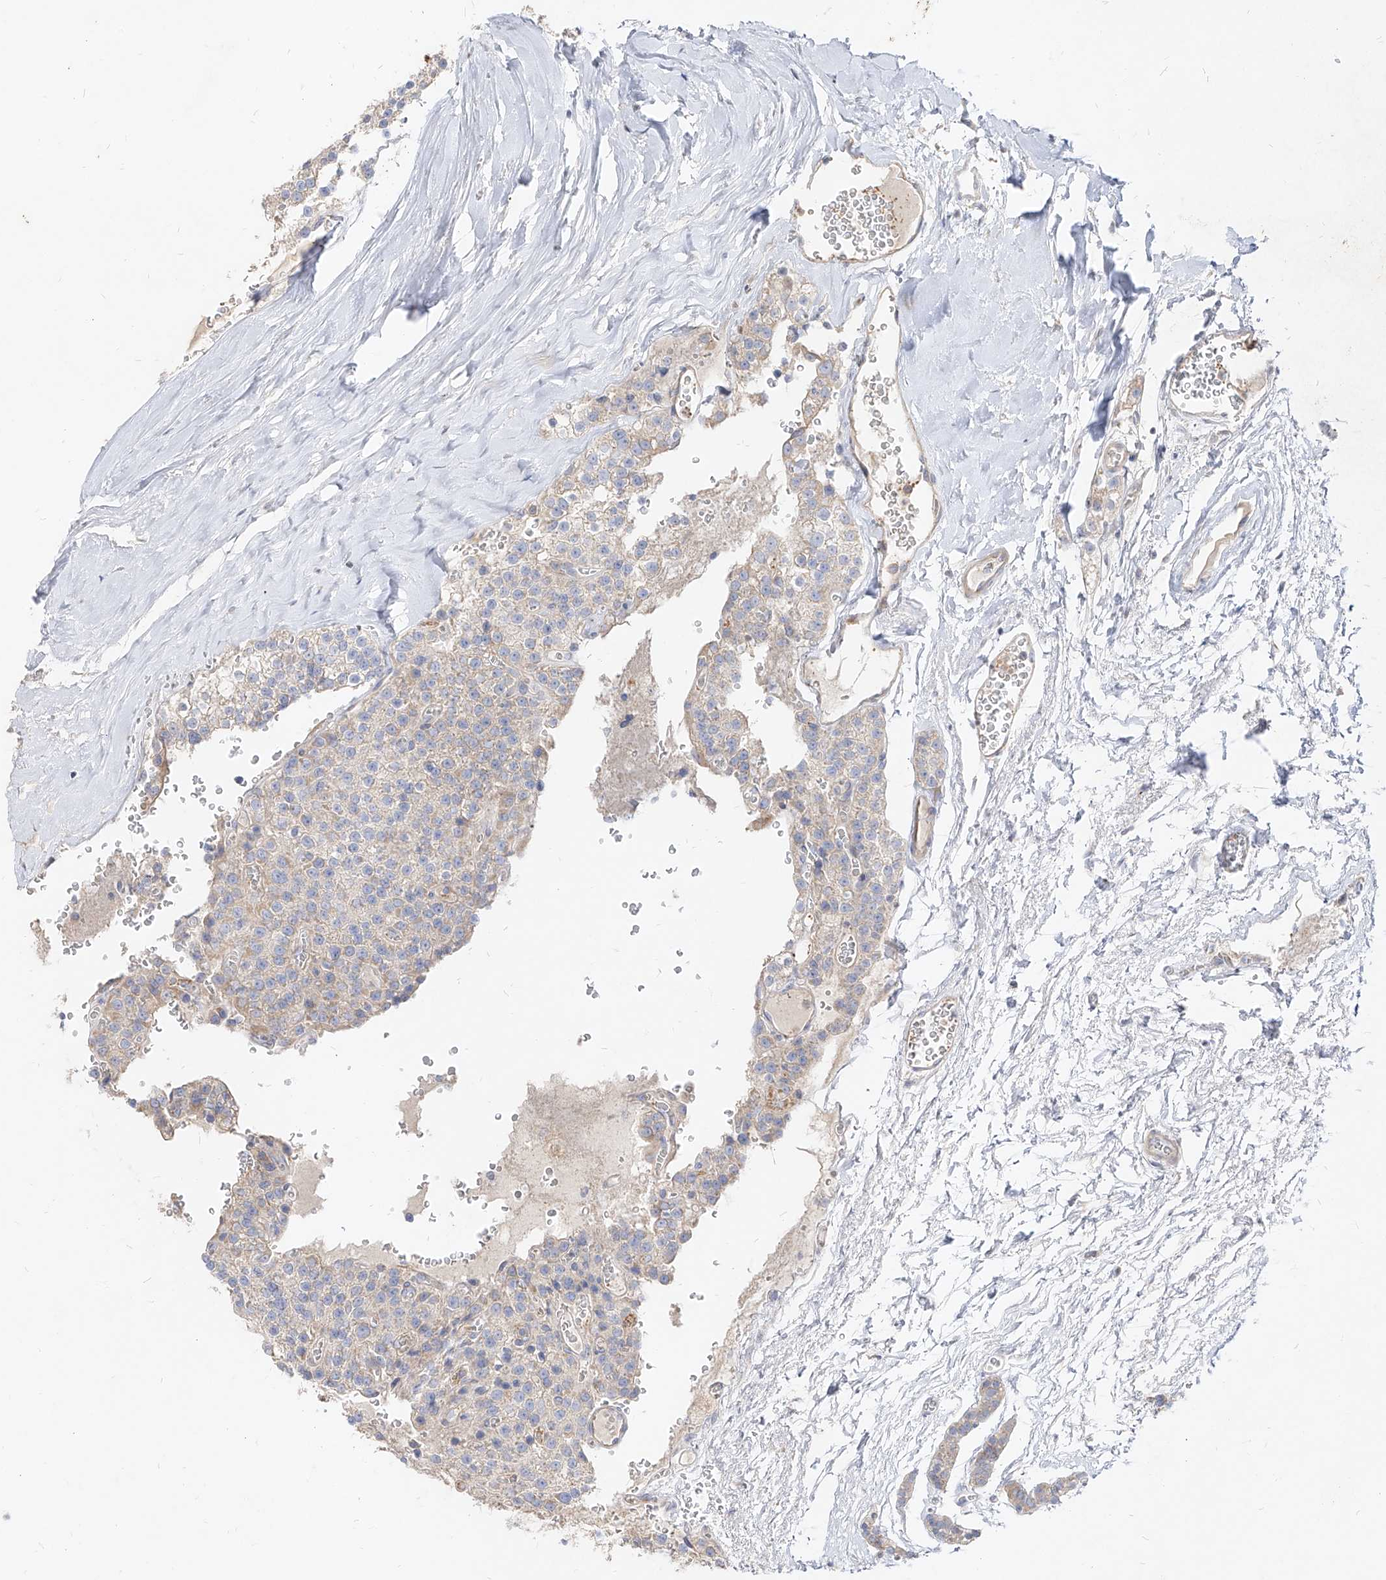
{"staining": {"intensity": "negative", "quantity": "none", "location": "none"}, "tissue": "parathyroid gland", "cell_type": "Glandular cells", "image_type": "normal", "snomed": [{"axis": "morphology", "description": "Normal tissue, NOS"}, {"axis": "topography", "description": "Parathyroid gland"}], "caption": "IHC photomicrograph of unremarkable parathyroid gland: parathyroid gland stained with DAB displays no significant protein expression in glandular cells. Nuclei are stained in blue.", "gene": "RBFOX3", "patient": {"sex": "female", "age": 64}}